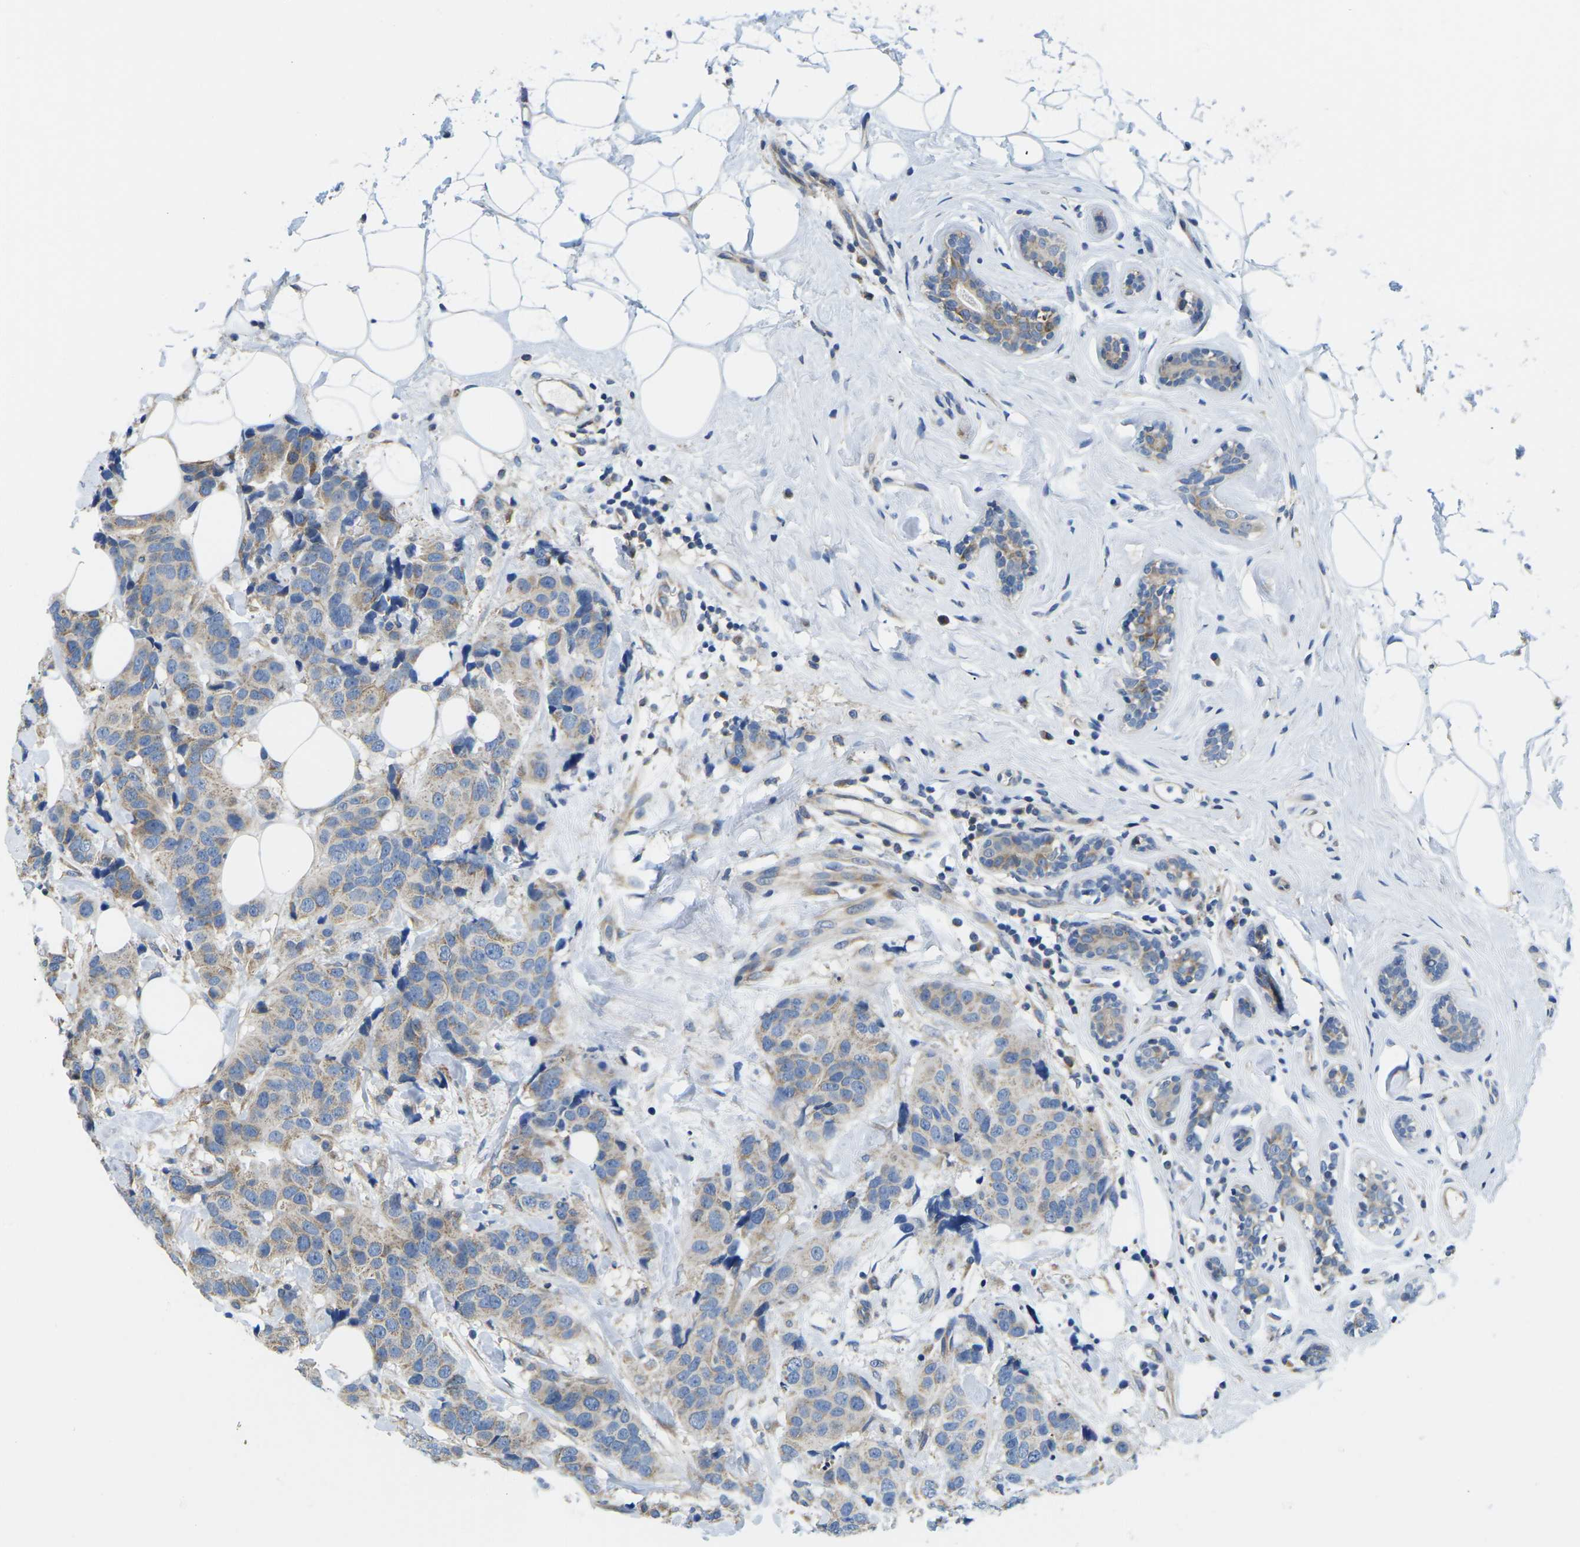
{"staining": {"intensity": "weak", "quantity": ">75%", "location": "cytoplasmic/membranous"}, "tissue": "breast cancer", "cell_type": "Tumor cells", "image_type": "cancer", "snomed": [{"axis": "morphology", "description": "Normal tissue, NOS"}, {"axis": "morphology", "description": "Duct carcinoma"}, {"axis": "topography", "description": "Breast"}], "caption": "A high-resolution micrograph shows immunohistochemistry staining of breast cancer, which exhibits weak cytoplasmic/membranous positivity in approximately >75% of tumor cells.", "gene": "TMEFF2", "patient": {"sex": "female", "age": 39}}